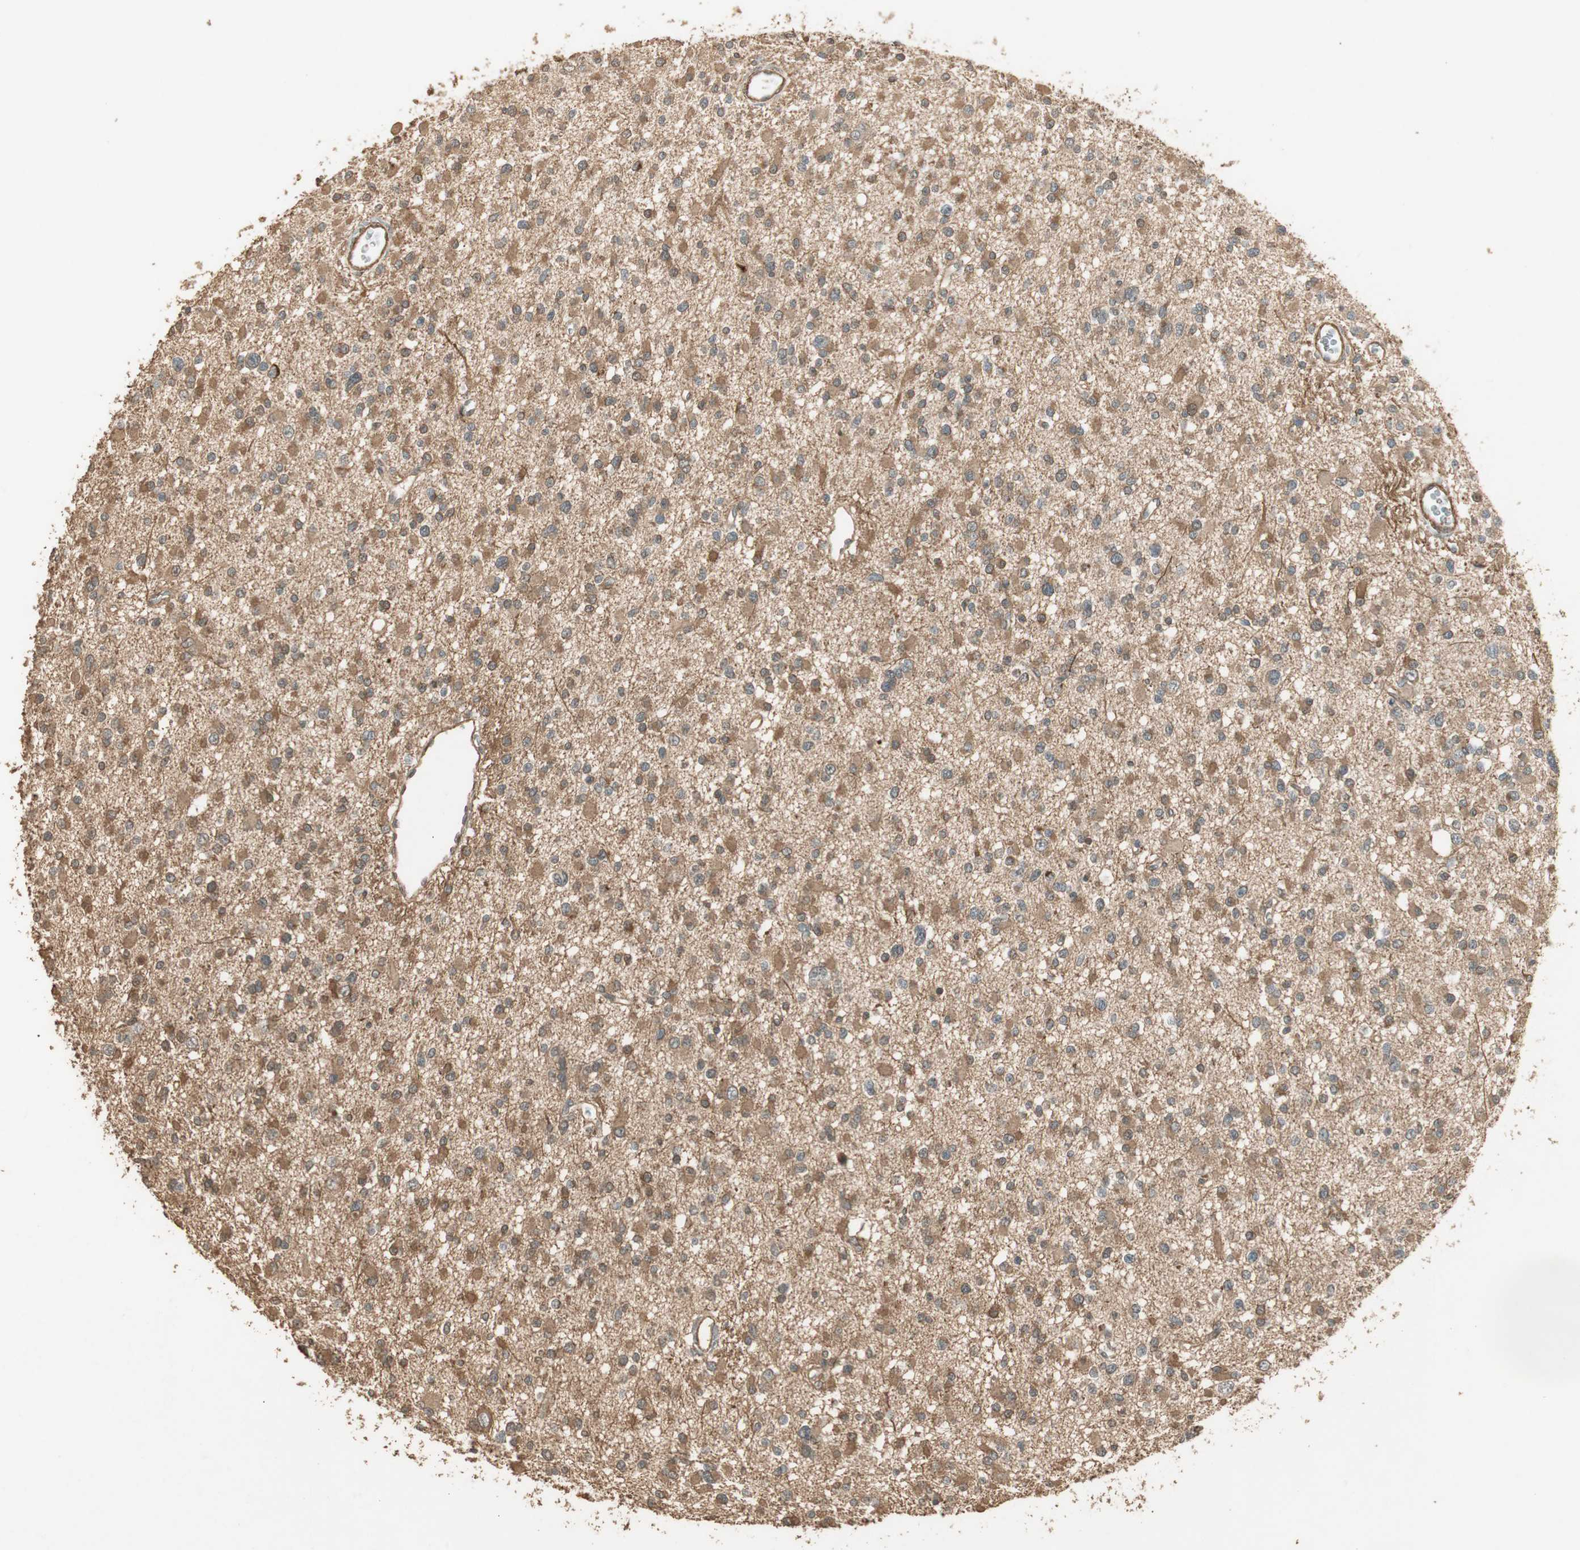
{"staining": {"intensity": "moderate", "quantity": ">75%", "location": "cytoplasmic/membranous"}, "tissue": "glioma", "cell_type": "Tumor cells", "image_type": "cancer", "snomed": [{"axis": "morphology", "description": "Glioma, malignant, Low grade"}, {"axis": "topography", "description": "Brain"}], "caption": "About >75% of tumor cells in human glioma display moderate cytoplasmic/membranous protein positivity as visualized by brown immunohistochemical staining.", "gene": "USP2", "patient": {"sex": "female", "age": 22}}